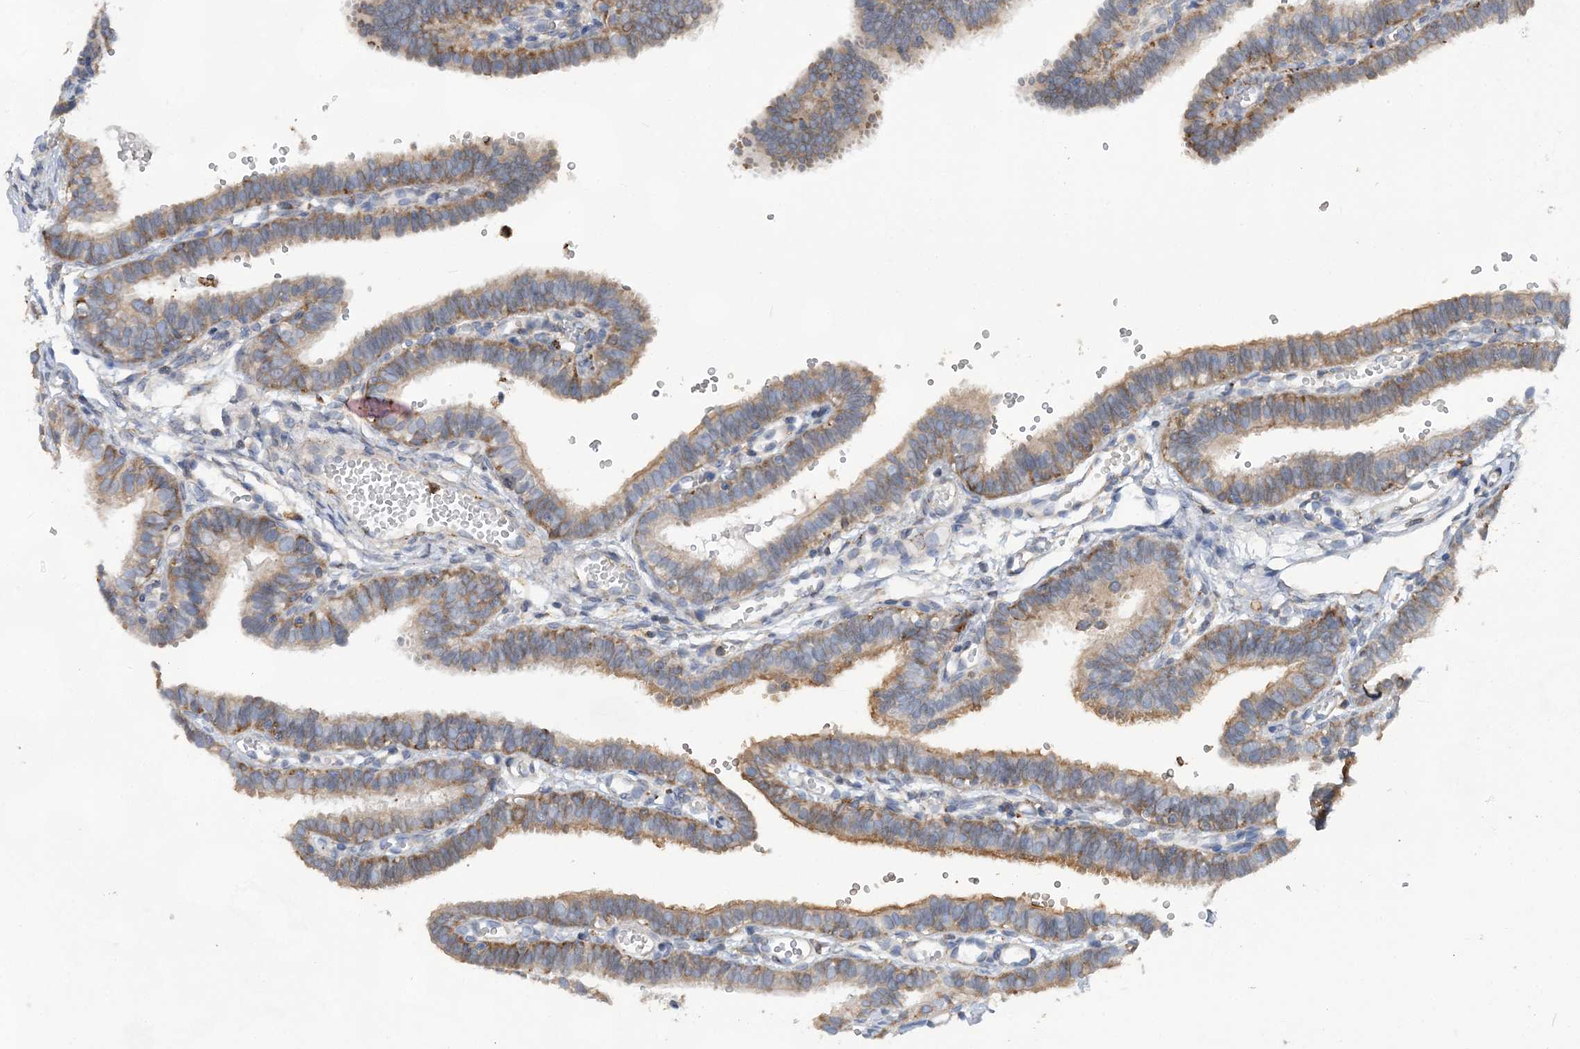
{"staining": {"intensity": "moderate", "quantity": "25%-75%", "location": "cytoplasmic/membranous"}, "tissue": "fallopian tube", "cell_type": "Glandular cells", "image_type": "normal", "snomed": [{"axis": "morphology", "description": "Normal tissue, NOS"}, {"axis": "topography", "description": "Fallopian tube"}, {"axis": "topography", "description": "Placenta"}], "caption": "Immunohistochemistry of normal fallopian tube reveals medium levels of moderate cytoplasmic/membranous positivity in about 25%-75% of glandular cells. (brown staining indicates protein expression, while blue staining denotes nuclei).", "gene": "WDR12", "patient": {"sex": "female", "age": 34}}